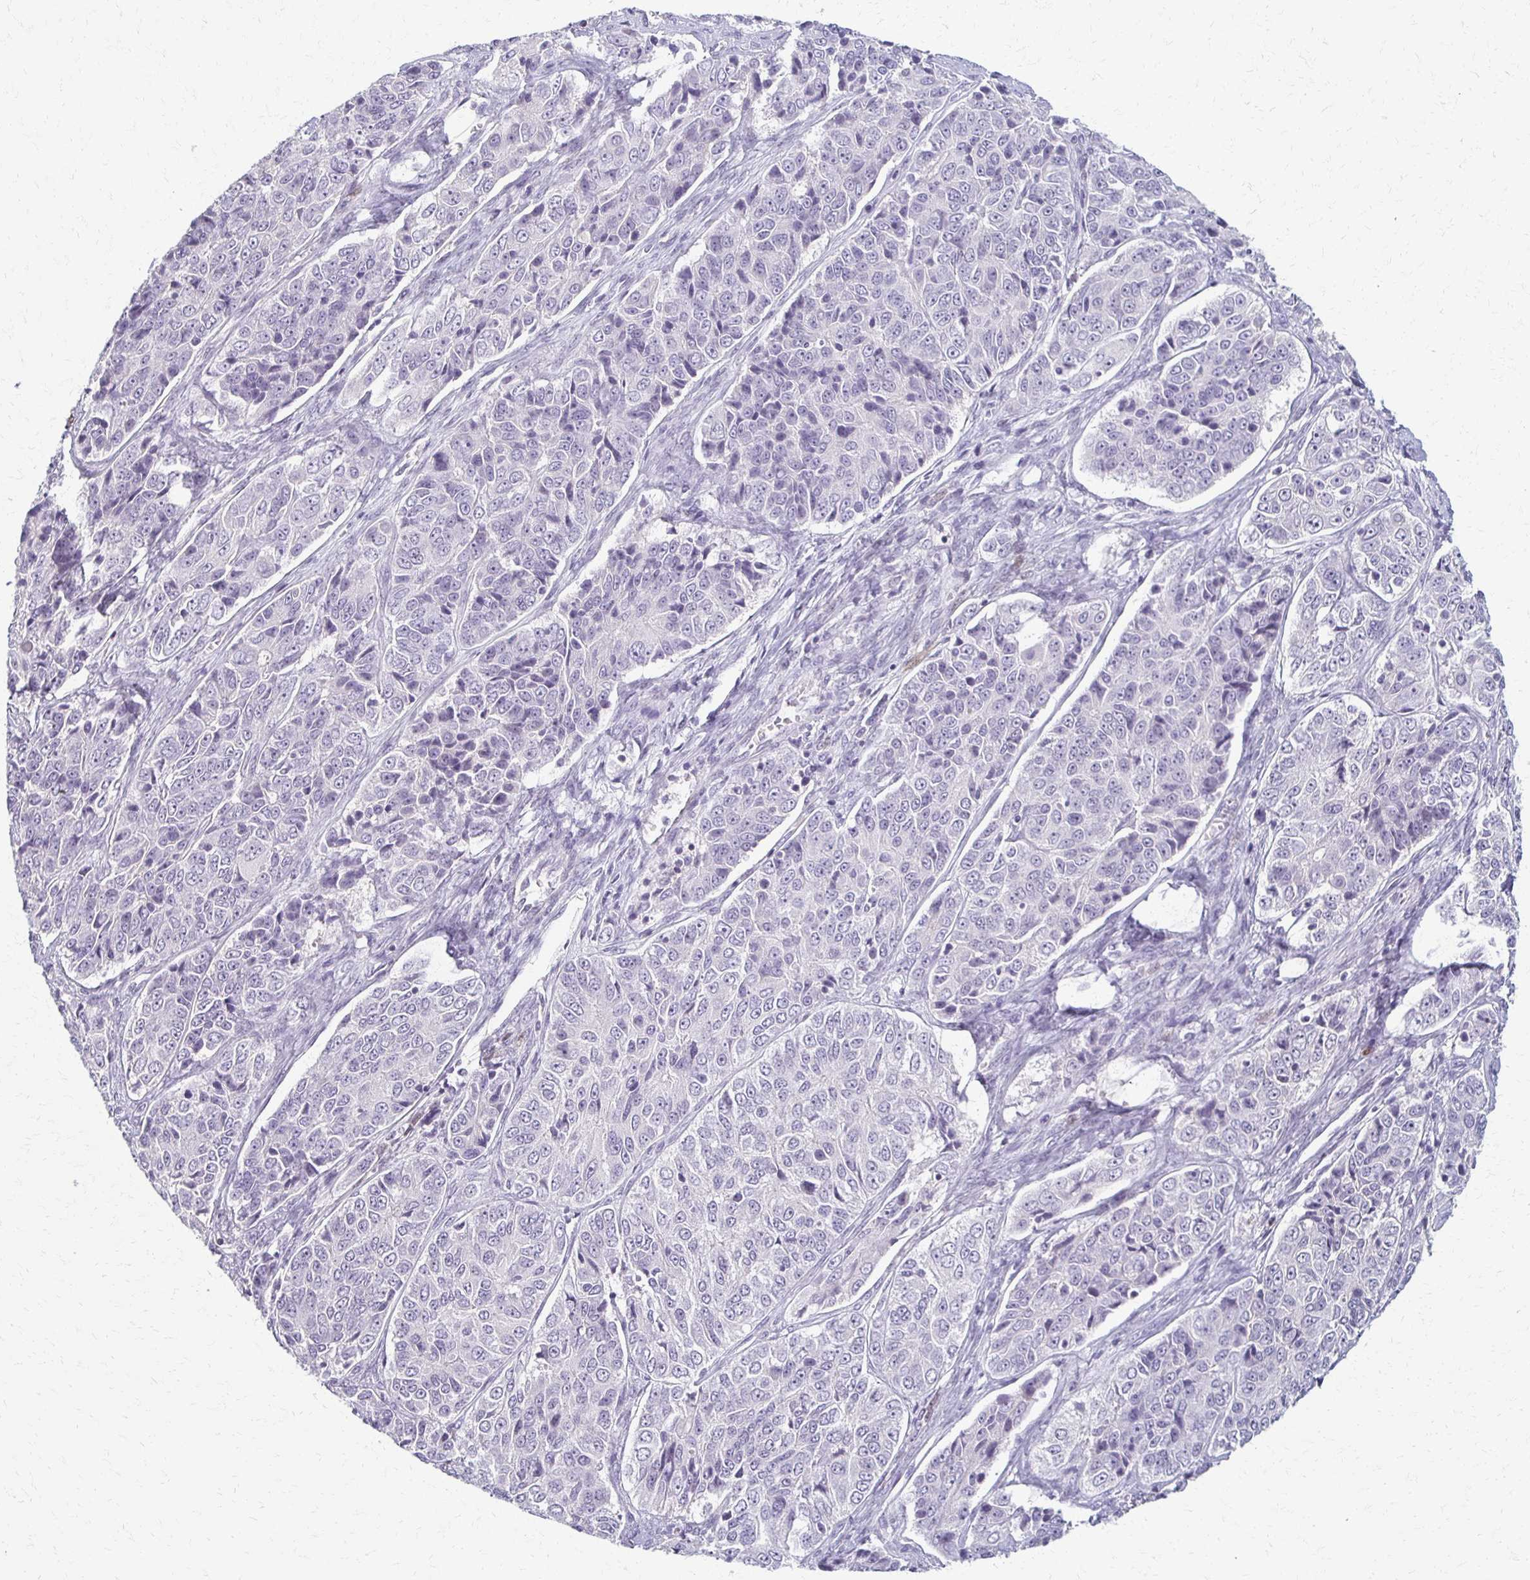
{"staining": {"intensity": "negative", "quantity": "none", "location": "none"}, "tissue": "ovarian cancer", "cell_type": "Tumor cells", "image_type": "cancer", "snomed": [{"axis": "morphology", "description": "Carcinoma, endometroid"}, {"axis": "topography", "description": "Ovary"}], "caption": "Endometroid carcinoma (ovarian) stained for a protein using immunohistochemistry exhibits no staining tumor cells.", "gene": "FOXO4", "patient": {"sex": "female", "age": 51}}